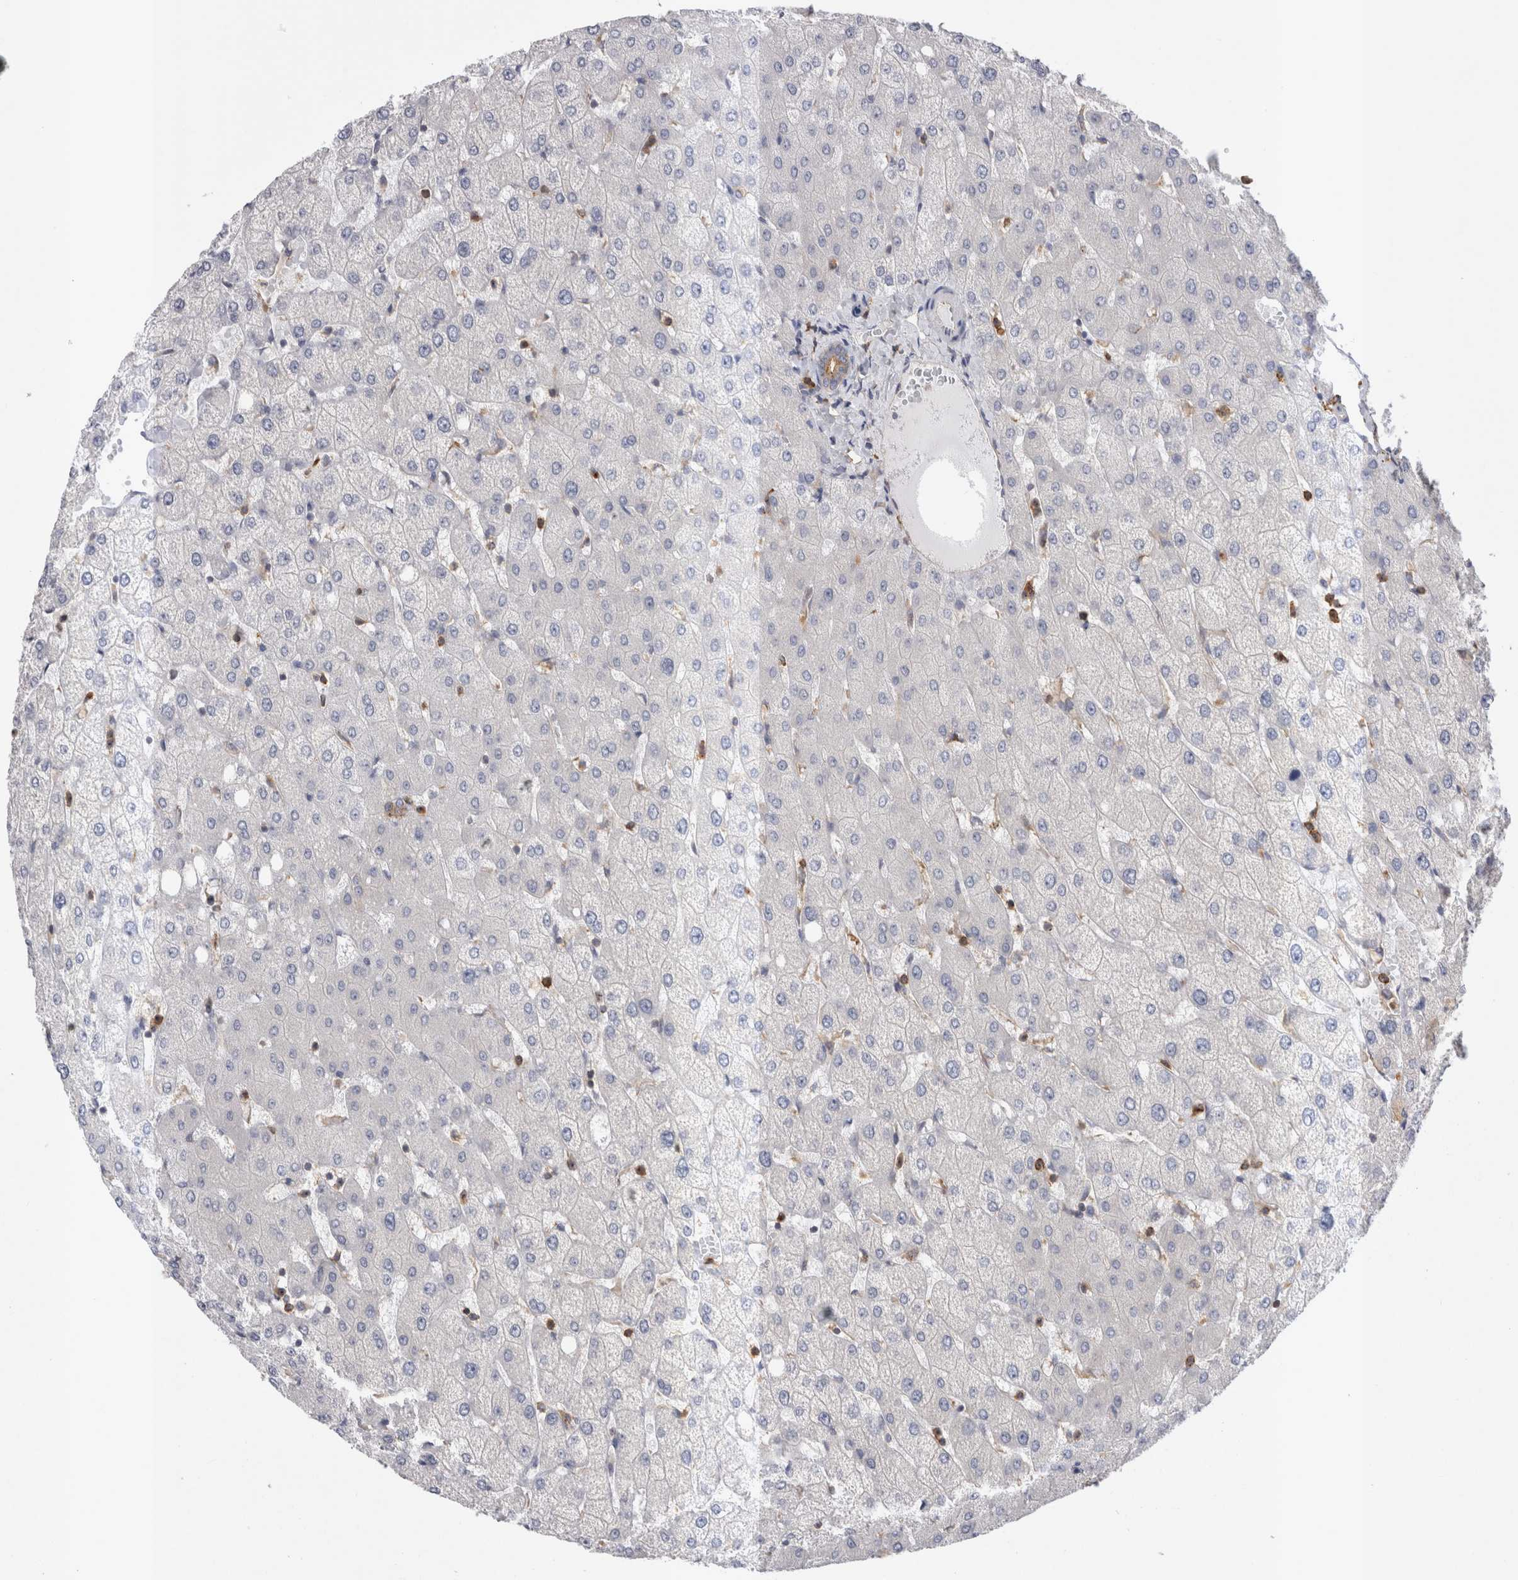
{"staining": {"intensity": "moderate", "quantity": "25%-75%", "location": "cytoplasmic/membranous"}, "tissue": "liver", "cell_type": "Cholangiocytes", "image_type": "normal", "snomed": [{"axis": "morphology", "description": "Normal tissue, NOS"}, {"axis": "topography", "description": "Liver"}], "caption": "Liver stained for a protein (brown) shows moderate cytoplasmic/membranous positive positivity in approximately 25%-75% of cholangiocytes.", "gene": "RAB11FIP1", "patient": {"sex": "female", "age": 54}}